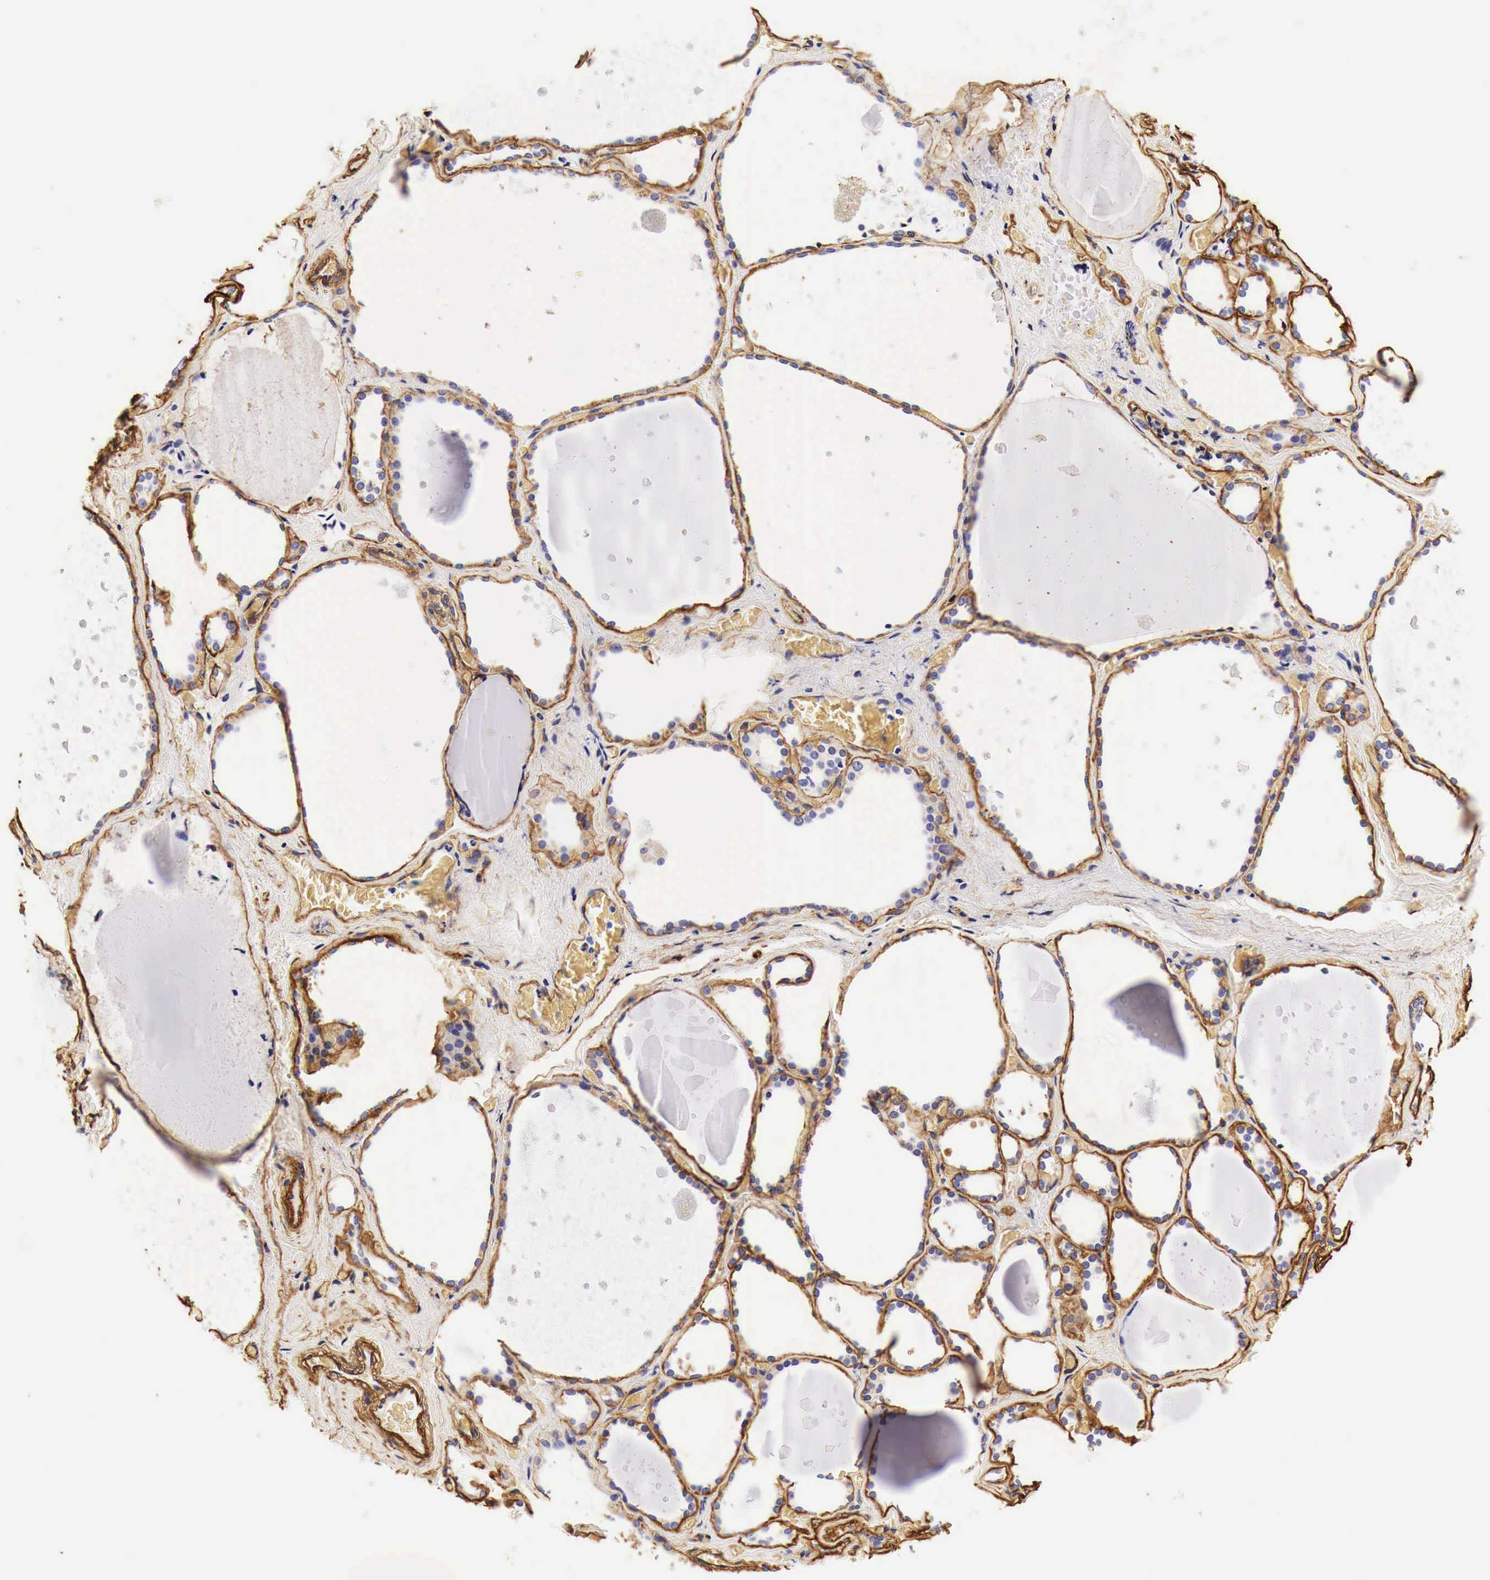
{"staining": {"intensity": "negative", "quantity": "none", "location": "none"}, "tissue": "thyroid gland", "cell_type": "Glandular cells", "image_type": "normal", "snomed": [{"axis": "morphology", "description": "Normal tissue, NOS"}, {"axis": "topography", "description": "Thyroid gland"}], "caption": "This is an immunohistochemistry (IHC) histopathology image of normal thyroid gland. There is no staining in glandular cells.", "gene": "LAMB2", "patient": {"sex": "male", "age": 76}}